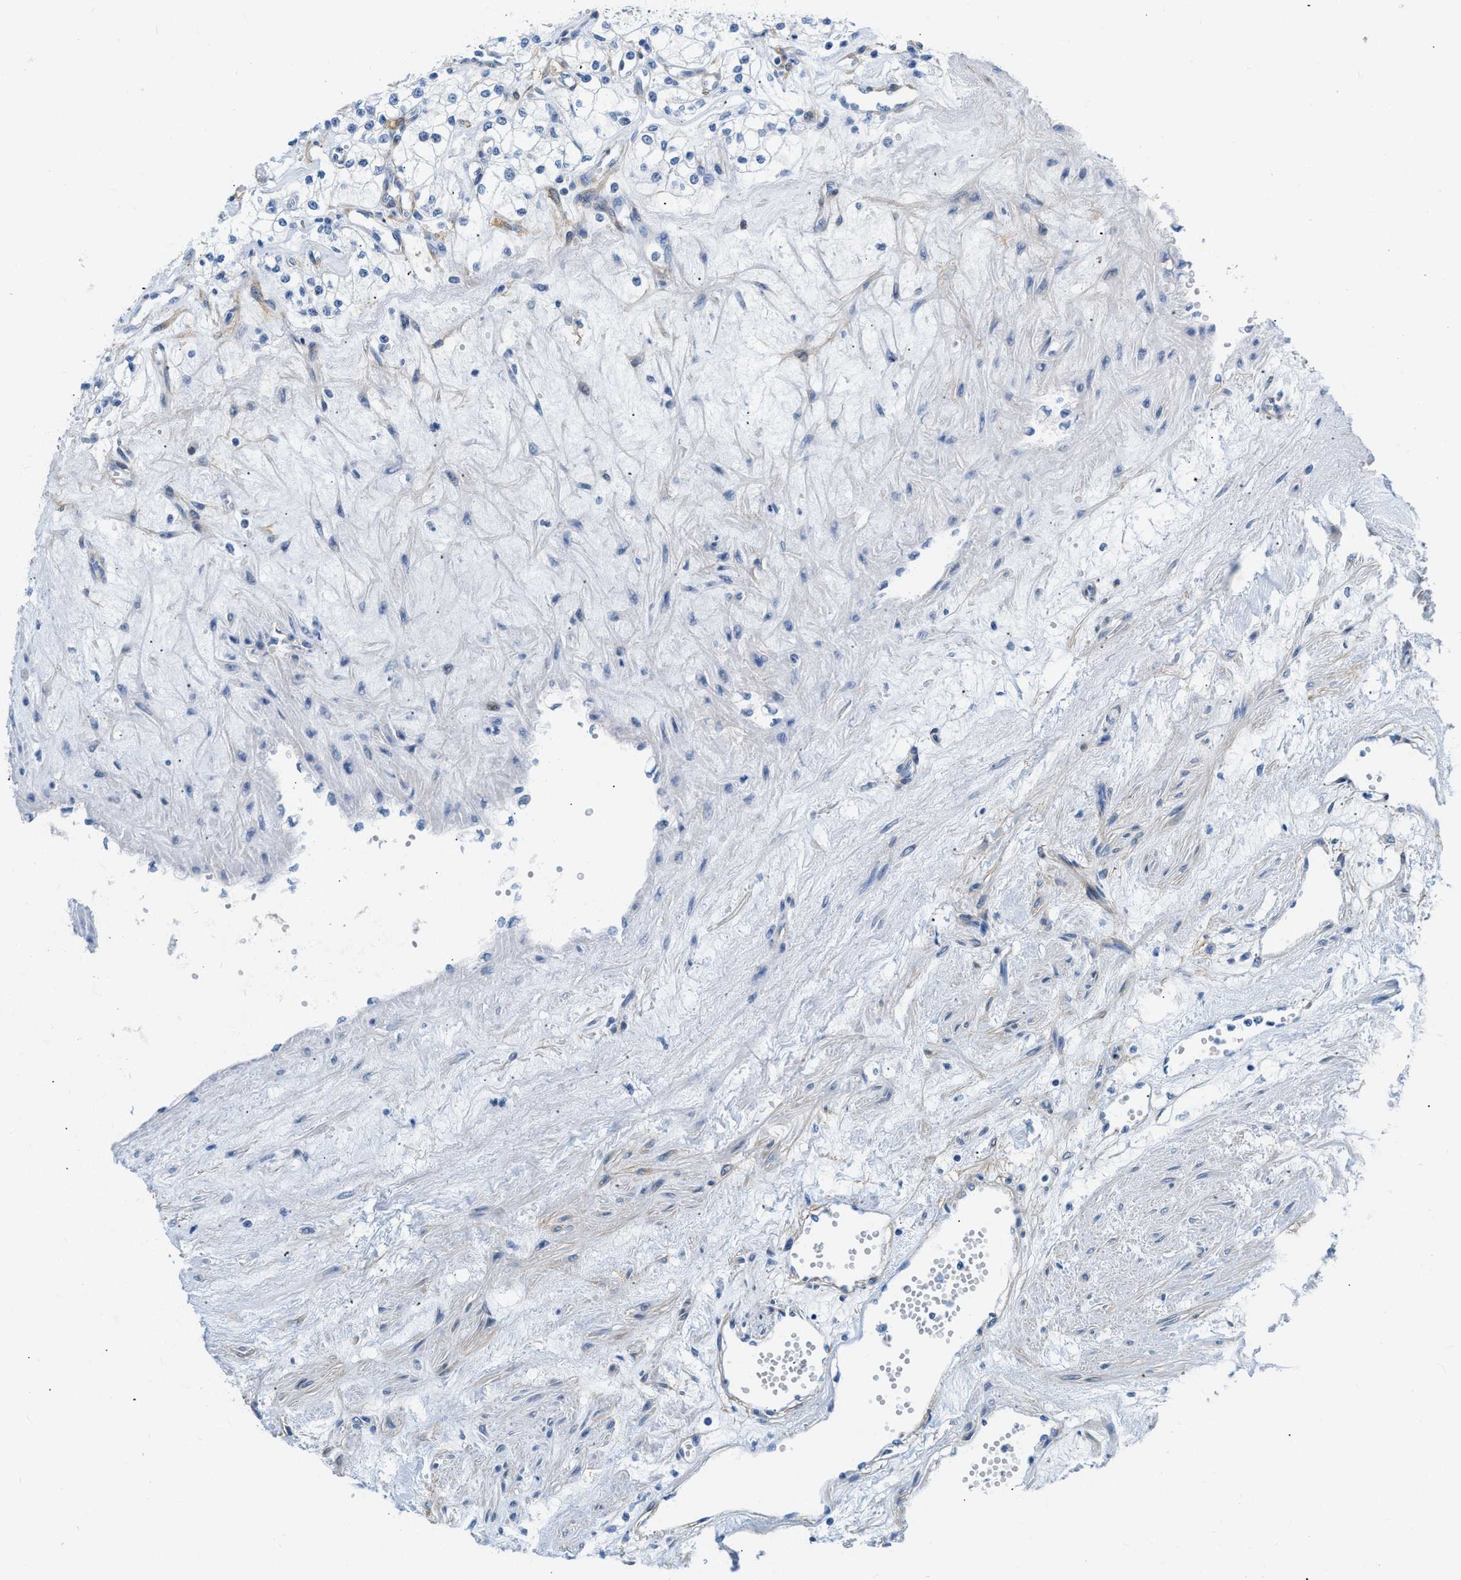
{"staining": {"intensity": "negative", "quantity": "none", "location": "none"}, "tissue": "renal cancer", "cell_type": "Tumor cells", "image_type": "cancer", "snomed": [{"axis": "morphology", "description": "Adenocarcinoma, NOS"}, {"axis": "topography", "description": "Kidney"}], "caption": "IHC image of human adenocarcinoma (renal) stained for a protein (brown), which displays no staining in tumor cells.", "gene": "PDGFRB", "patient": {"sex": "male", "age": 59}}